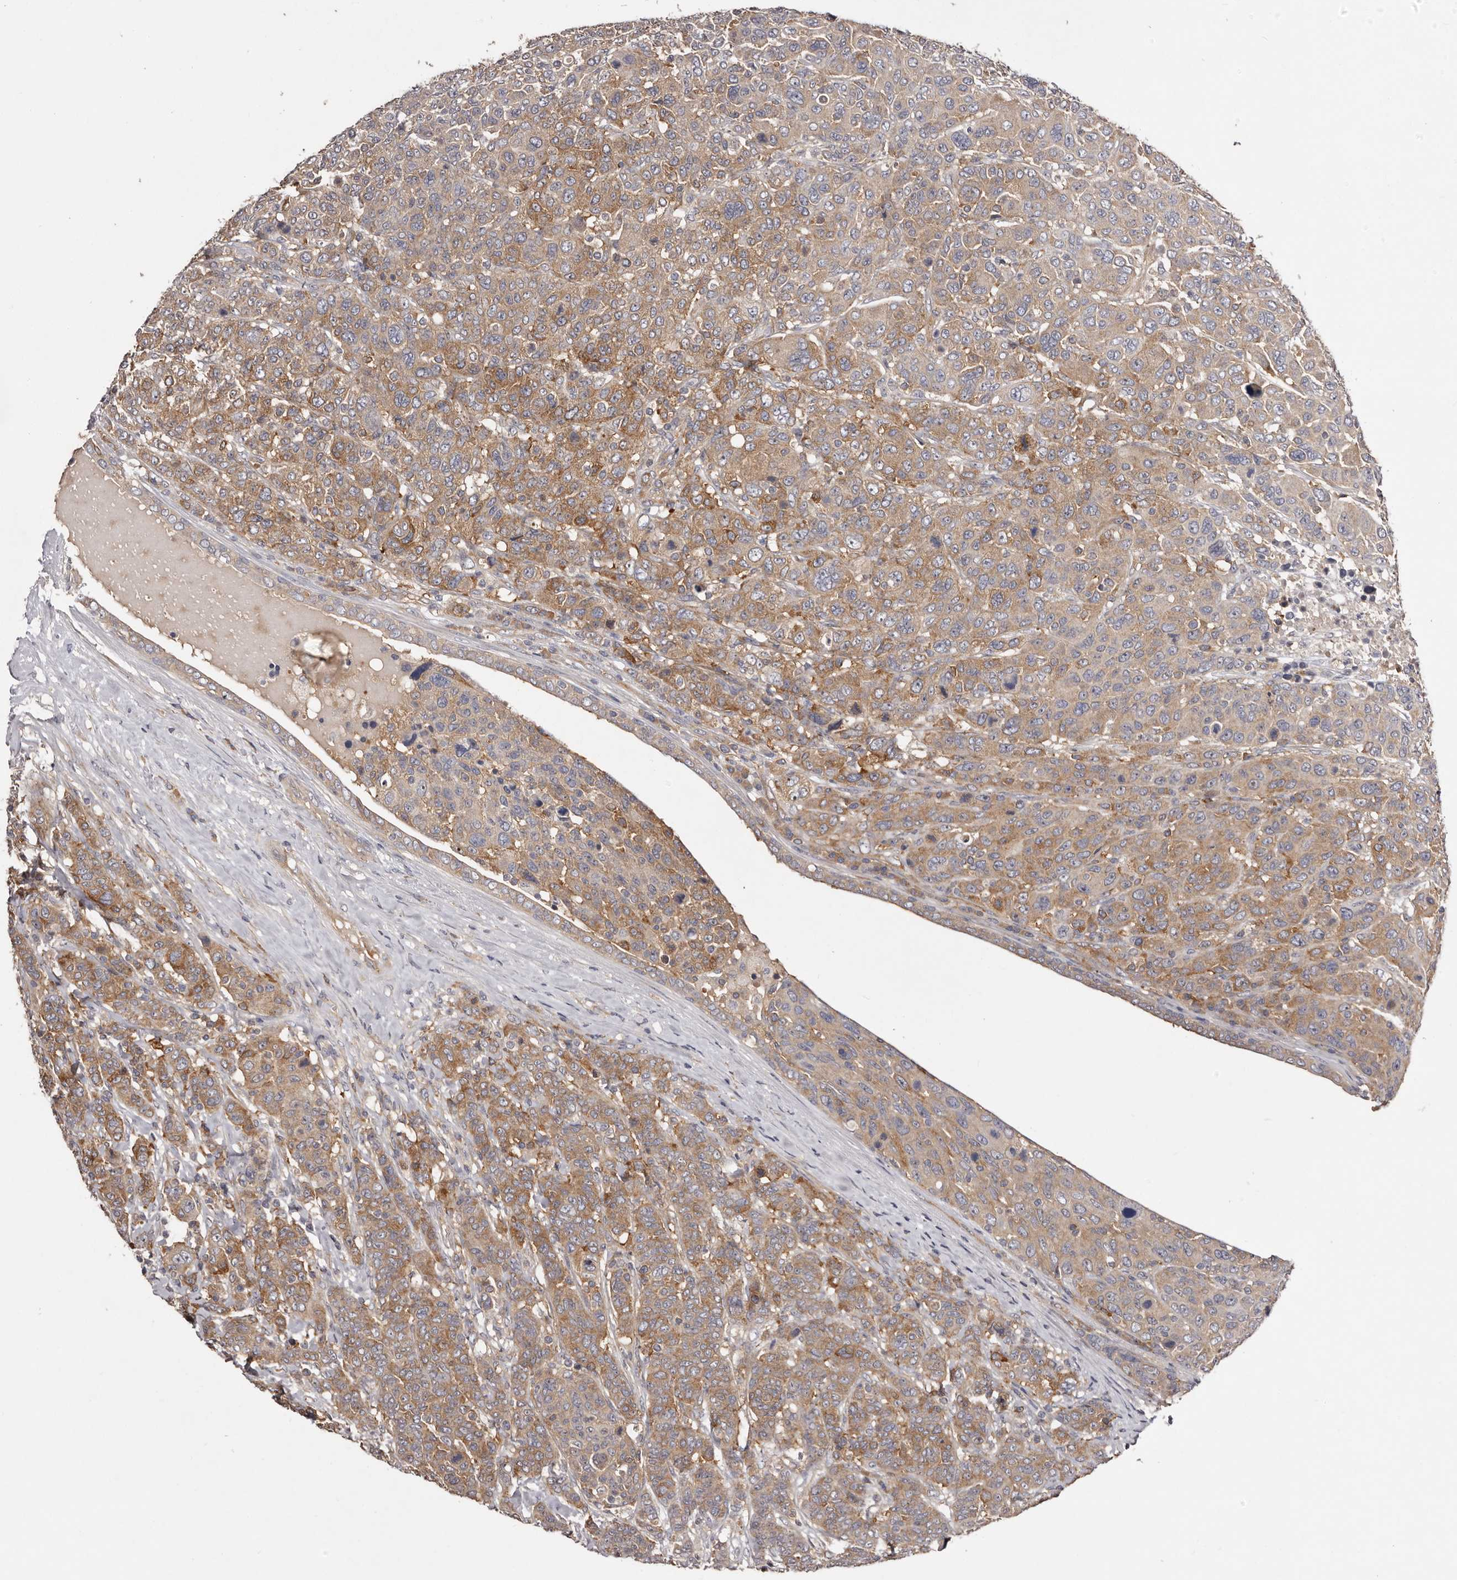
{"staining": {"intensity": "moderate", "quantity": ">75%", "location": "cytoplasmic/membranous"}, "tissue": "breast cancer", "cell_type": "Tumor cells", "image_type": "cancer", "snomed": [{"axis": "morphology", "description": "Duct carcinoma"}, {"axis": "topography", "description": "Breast"}], "caption": "IHC micrograph of human breast cancer (intraductal carcinoma) stained for a protein (brown), which demonstrates medium levels of moderate cytoplasmic/membranous expression in approximately >75% of tumor cells.", "gene": "LTV1", "patient": {"sex": "female", "age": 37}}